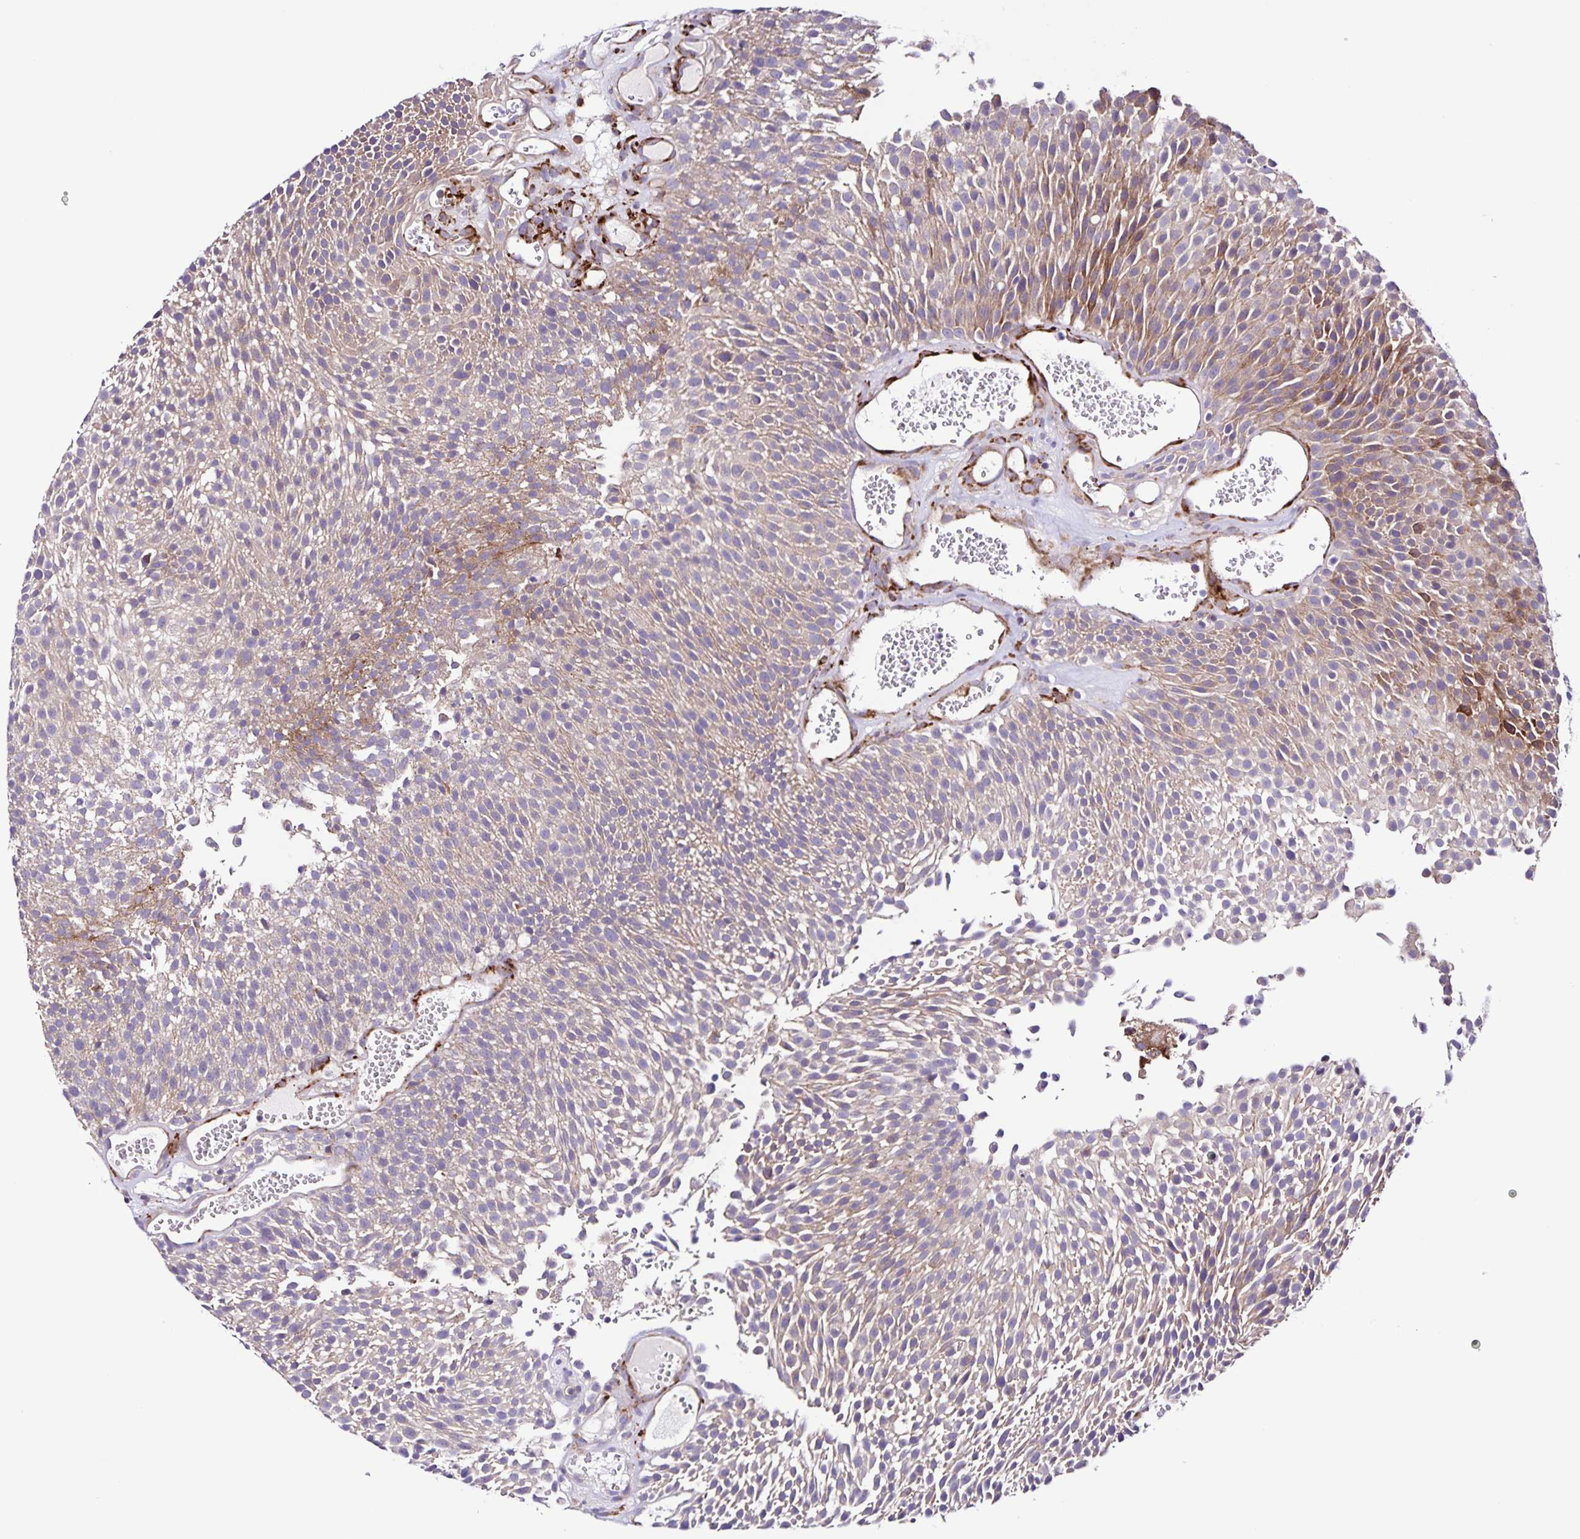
{"staining": {"intensity": "weak", "quantity": "25%-75%", "location": "cytoplasmic/membranous"}, "tissue": "urothelial cancer", "cell_type": "Tumor cells", "image_type": "cancer", "snomed": [{"axis": "morphology", "description": "Urothelial carcinoma, Low grade"}, {"axis": "topography", "description": "Urinary bladder"}], "caption": "The photomicrograph displays immunohistochemical staining of urothelial cancer. There is weak cytoplasmic/membranous expression is identified in approximately 25%-75% of tumor cells. Nuclei are stained in blue.", "gene": "OSBPL5", "patient": {"sex": "female", "age": 79}}